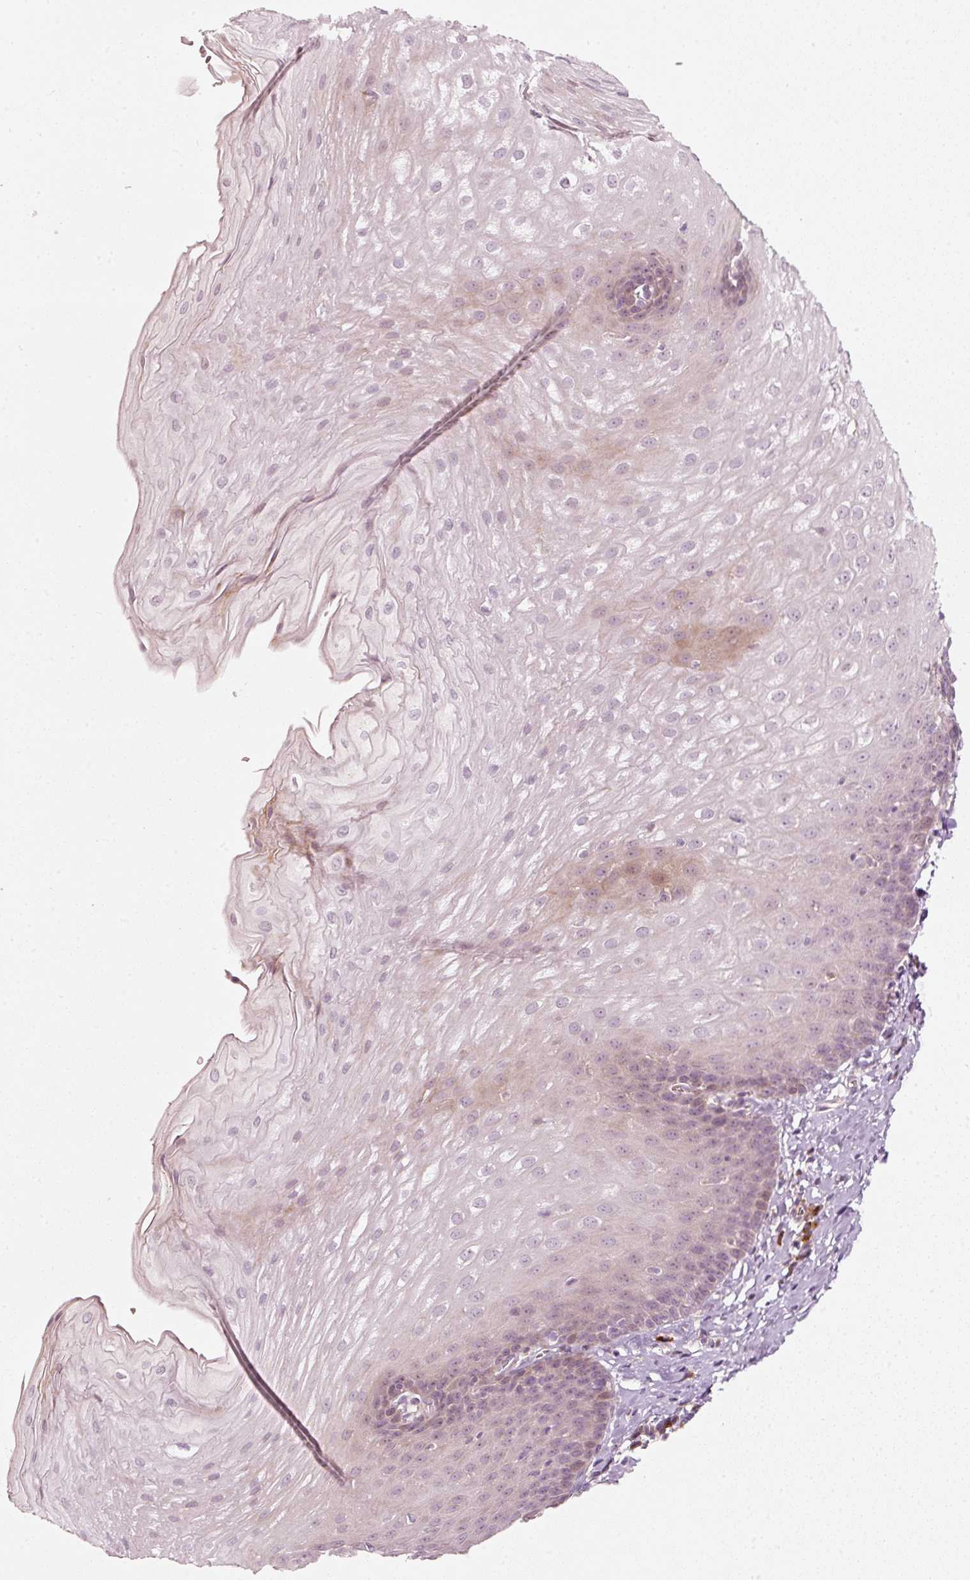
{"staining": {"intensity": "moderate", "quantity": "<25%", "location": "cytoplasmic/membranous,nuclear"}, "tissue": "esophagus", "cell_type": "Squamous epithelial cells", "image_type": "normal", "snomed": [{"axis": "morphology", "description": "Normal tissue, NOS"}, {"axis": "topography", "description": "Esophagus"}], "caption": "There is low levels of moderate cytoplasmic/membranous,nuclear staining in squamous epithelial cells of benign esophagus, as demonstrated by immunohistochemical staining (brown color).", "gene": "KCNQ1", "patient": {"sex": "male", "age": 70}}